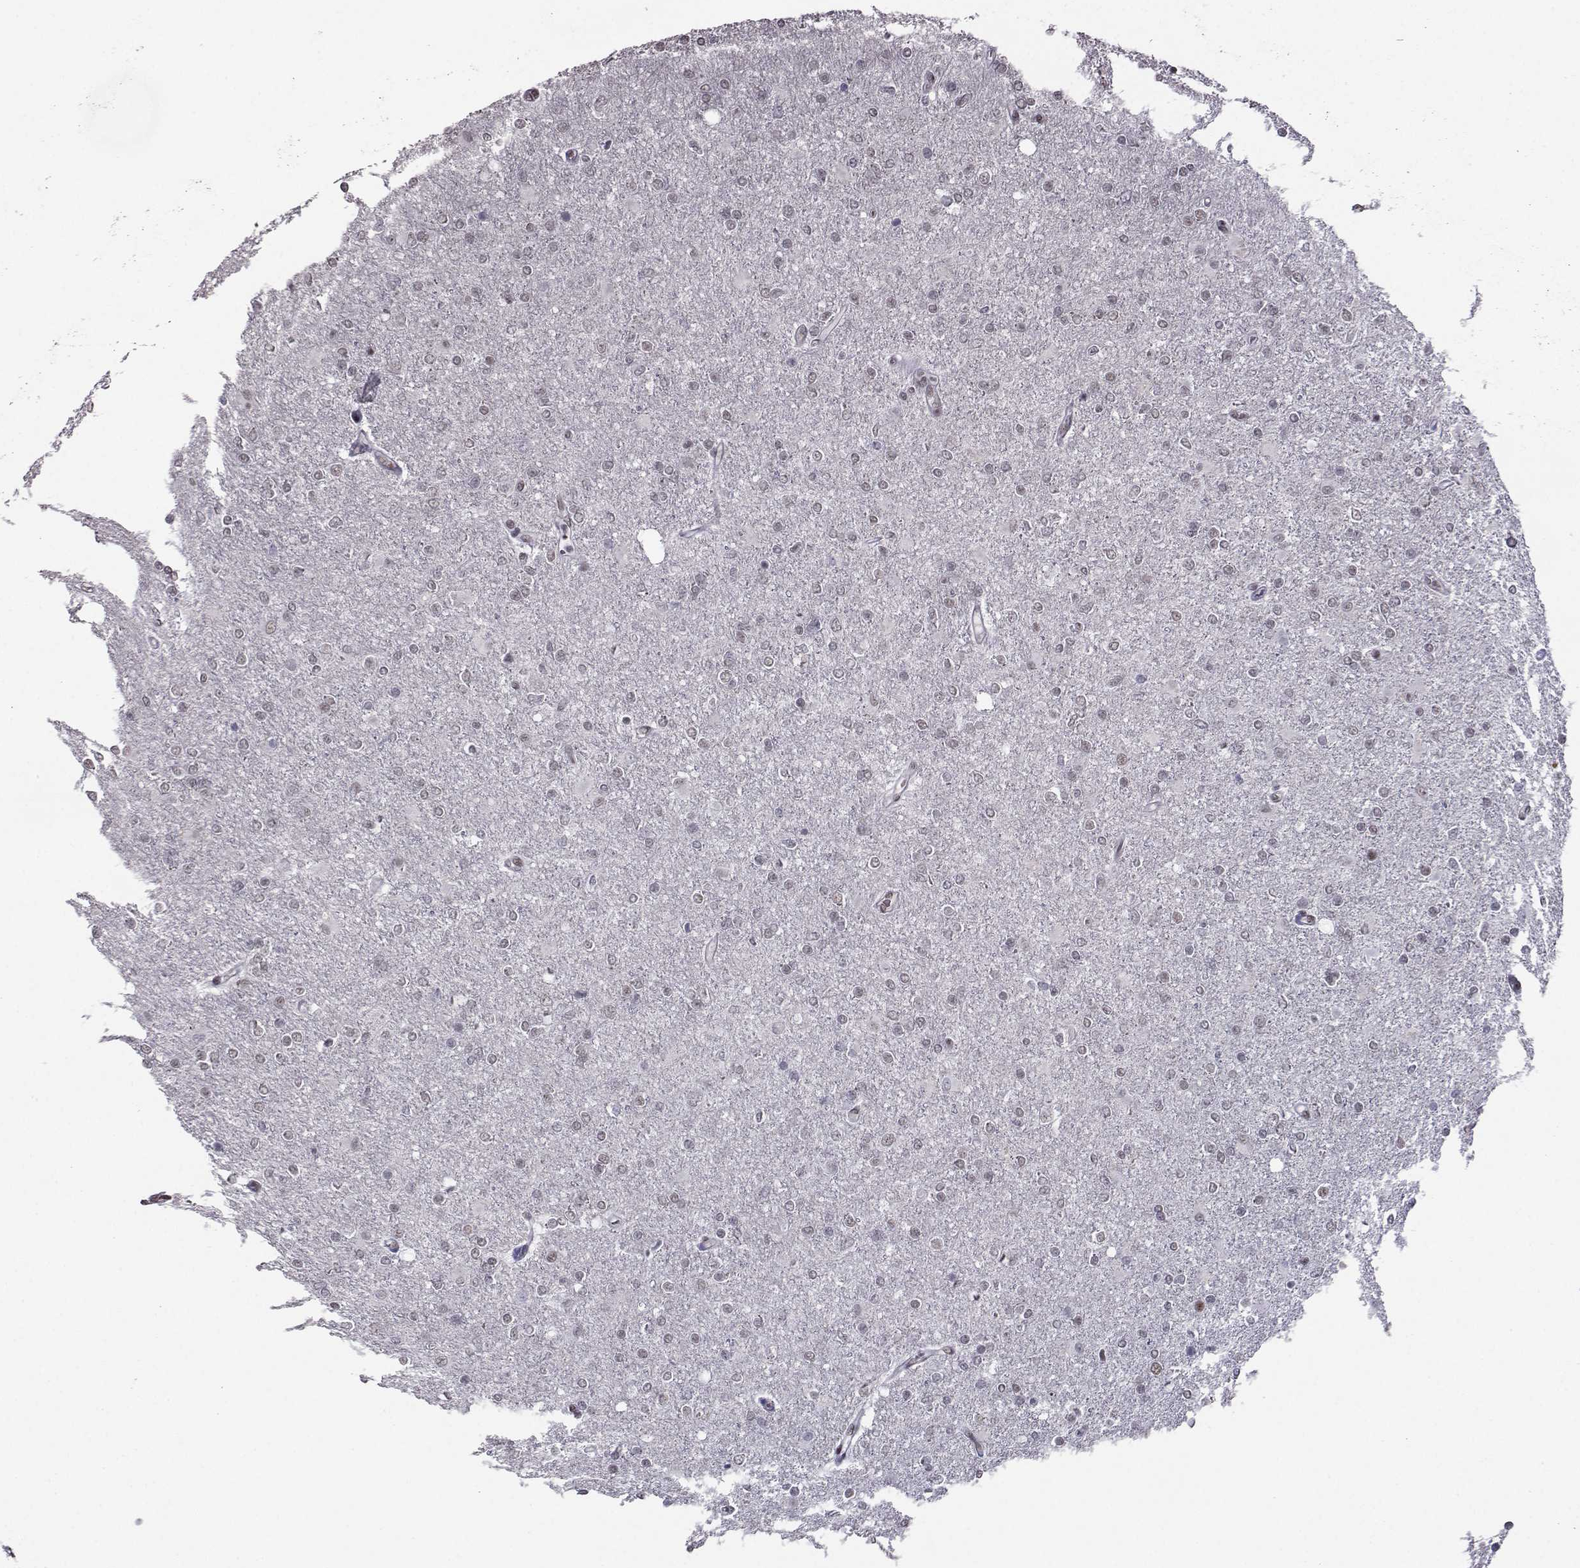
{"staining": {"intensity": "negative", "quantity": "none", "location": "none"}, "tissue": "glioma", "cell_type": "Tumor cells", "image_type": "cancer", "snomed": [{"axis": "morphology", "description": "Glioma, malignant, High grade"}, {"axis": "topography", "description": "Cerebral cortex"}], "caption": "Human malignant glioma (high-grade) stained for a protein using immunohistochemistry (IHC) exhibits no expression in tumor cells.", "gene": "LIN28A", "patient": {"sex": "male", "age": 70}}